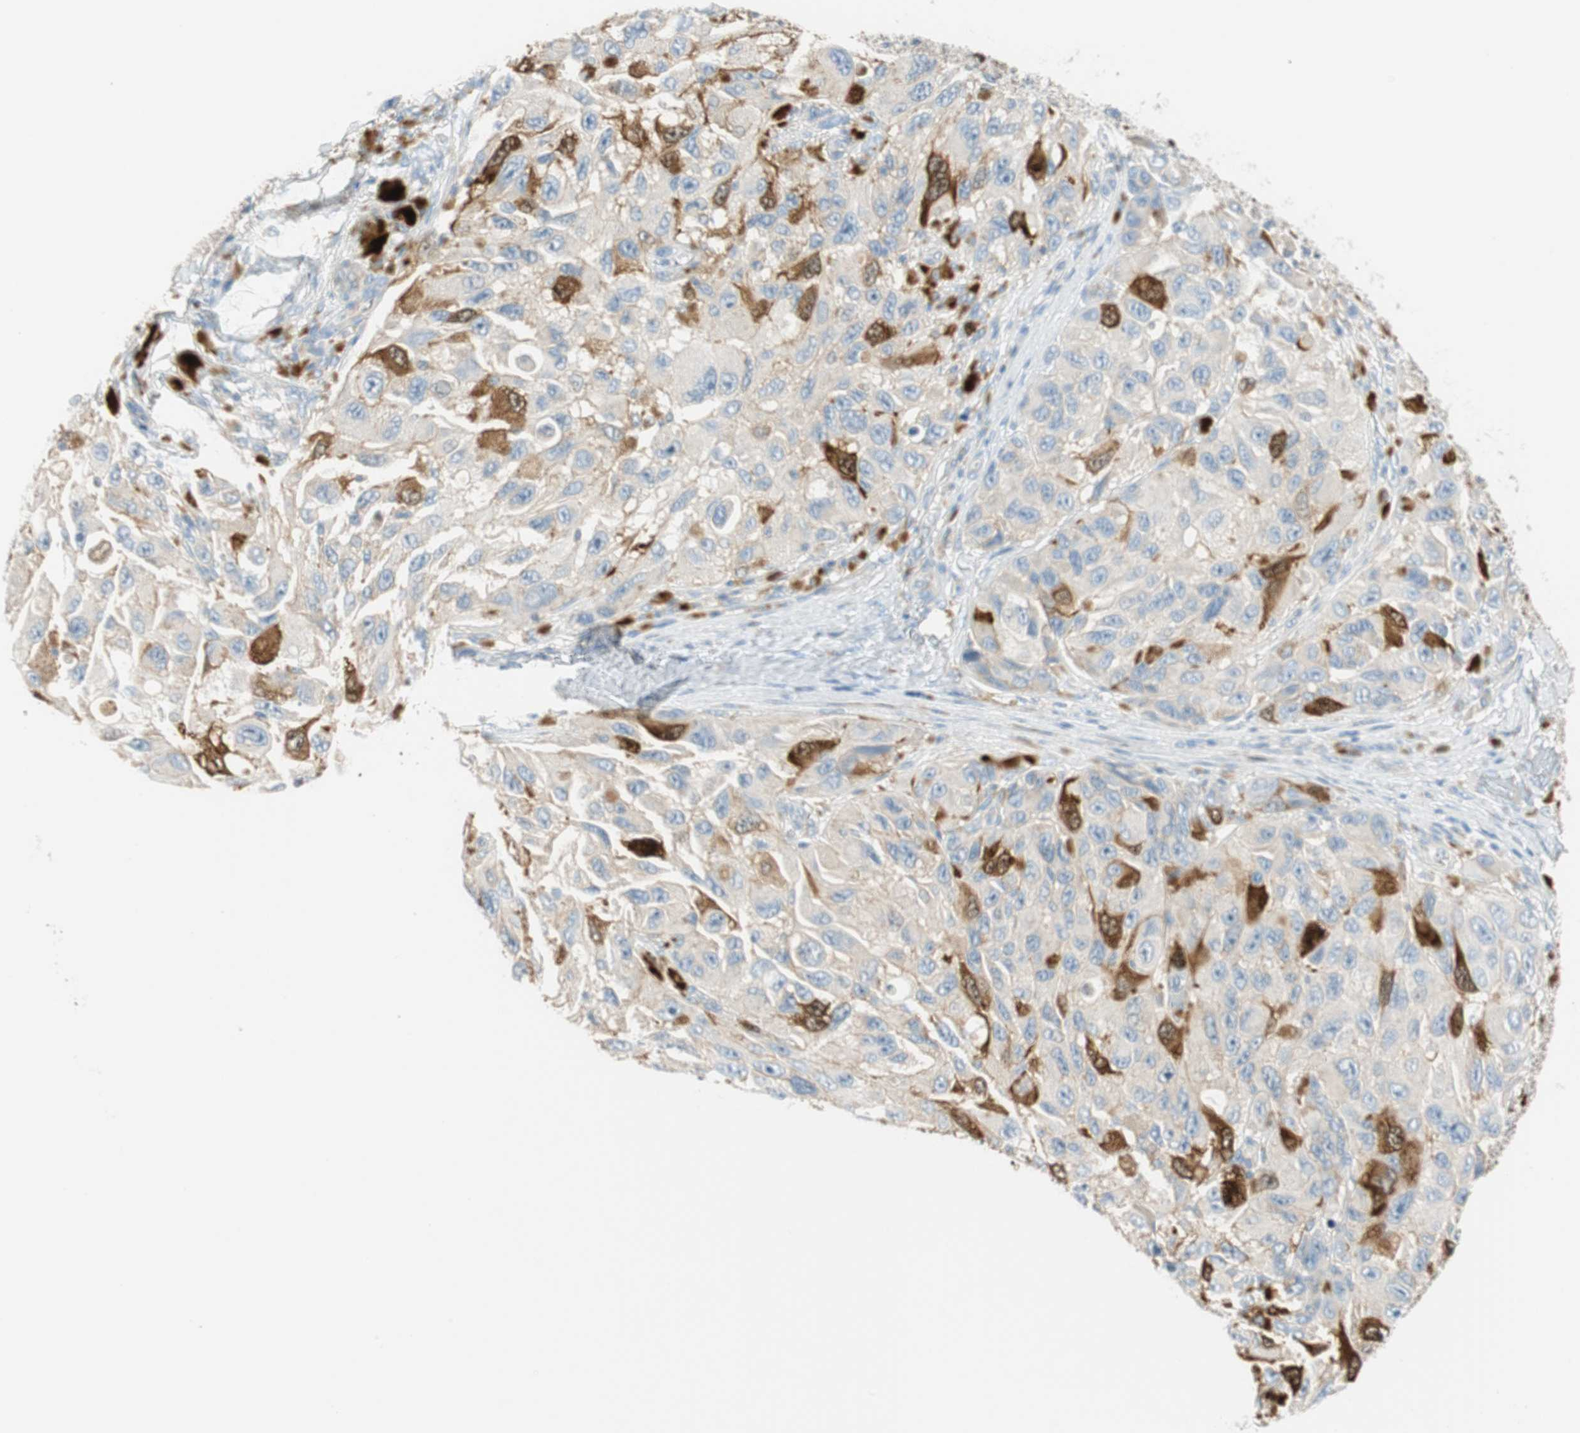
{"staining": {"intensity": "strong", "quantity": "<25%", "location": "cytoplasmic/membranous"}, "tissue": "melanoma", "cell_type": "Tumor cells", "image_type": "cancer", "snomed": [{"axis": "morphology", "description": "Malignant melanoma, NOS"}, {"axis": "topography", "description": "Skin"}], "caption": "Immunohistochemical staining of human malignant melanoma displays strong cytoplasmic/membranous protein expression in approximately <25% of tumor cells.", "gene": "PTTG1", "patient": {"sex": "female", "age": 73}}